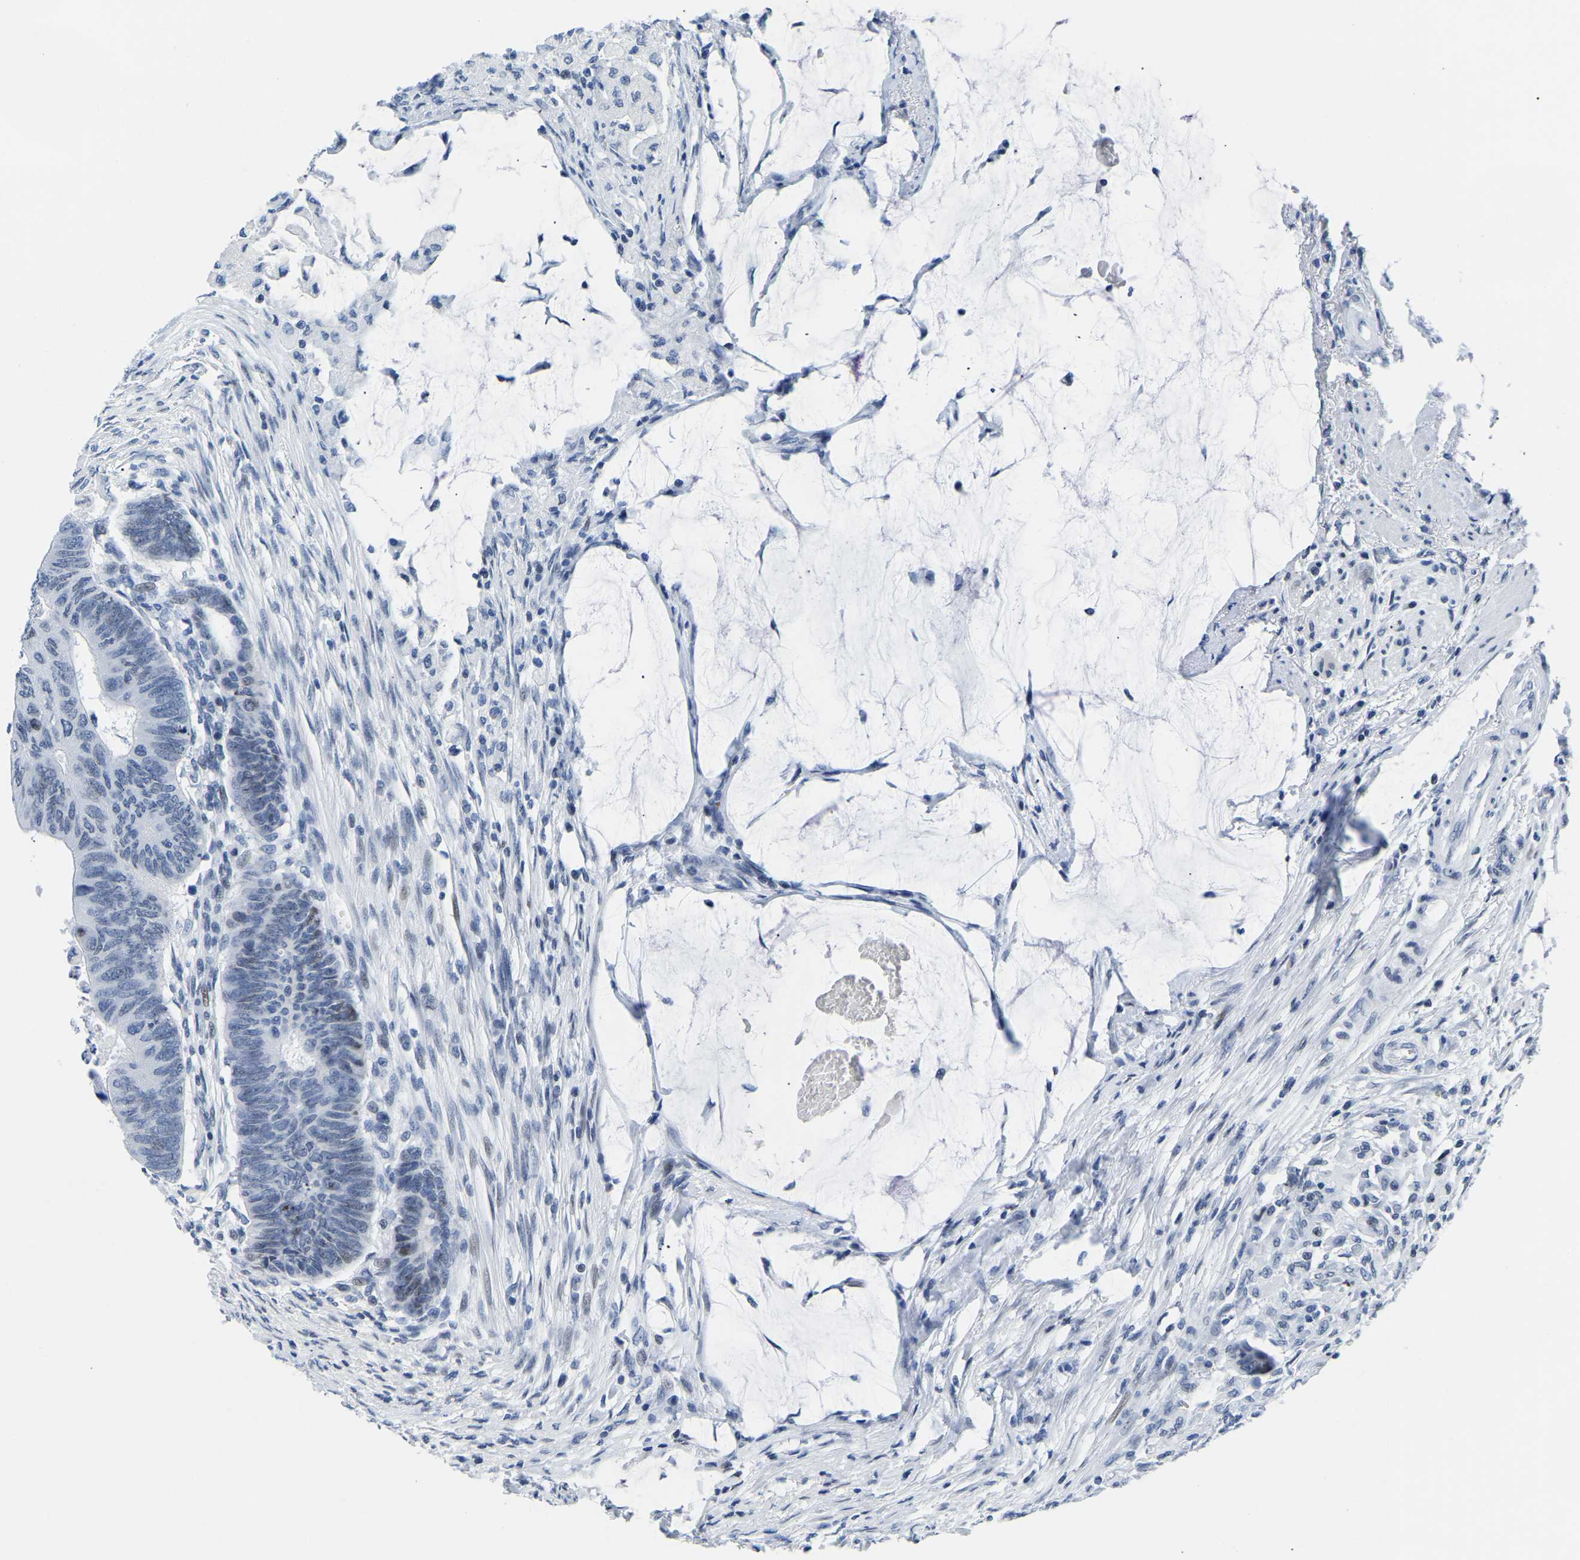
{"staining": {"intensity": "weak", "quantity": "<25%", "location": "nuclear"}, "tissue": "colorectal cancer", "cell_type": "Tumor cells", "image_type": "cancer", "snomed": [{"axis": "morphology", "description": "Normal tissue, NOS"}, {"axis": "morphology", "description": "Adenocarcinoma, NOS"}, {"axis": "topography", "description": "Rectum"}, {"axis": "topography", "description": "Peripheral nerve tissue"}], "caption": "The immunohistochemistry micrograph has no significant positivity in tumor cells of colorectal cancer tissue.", "gene": "UPK3A", "patient": {"sex": "male", "age": 92}}